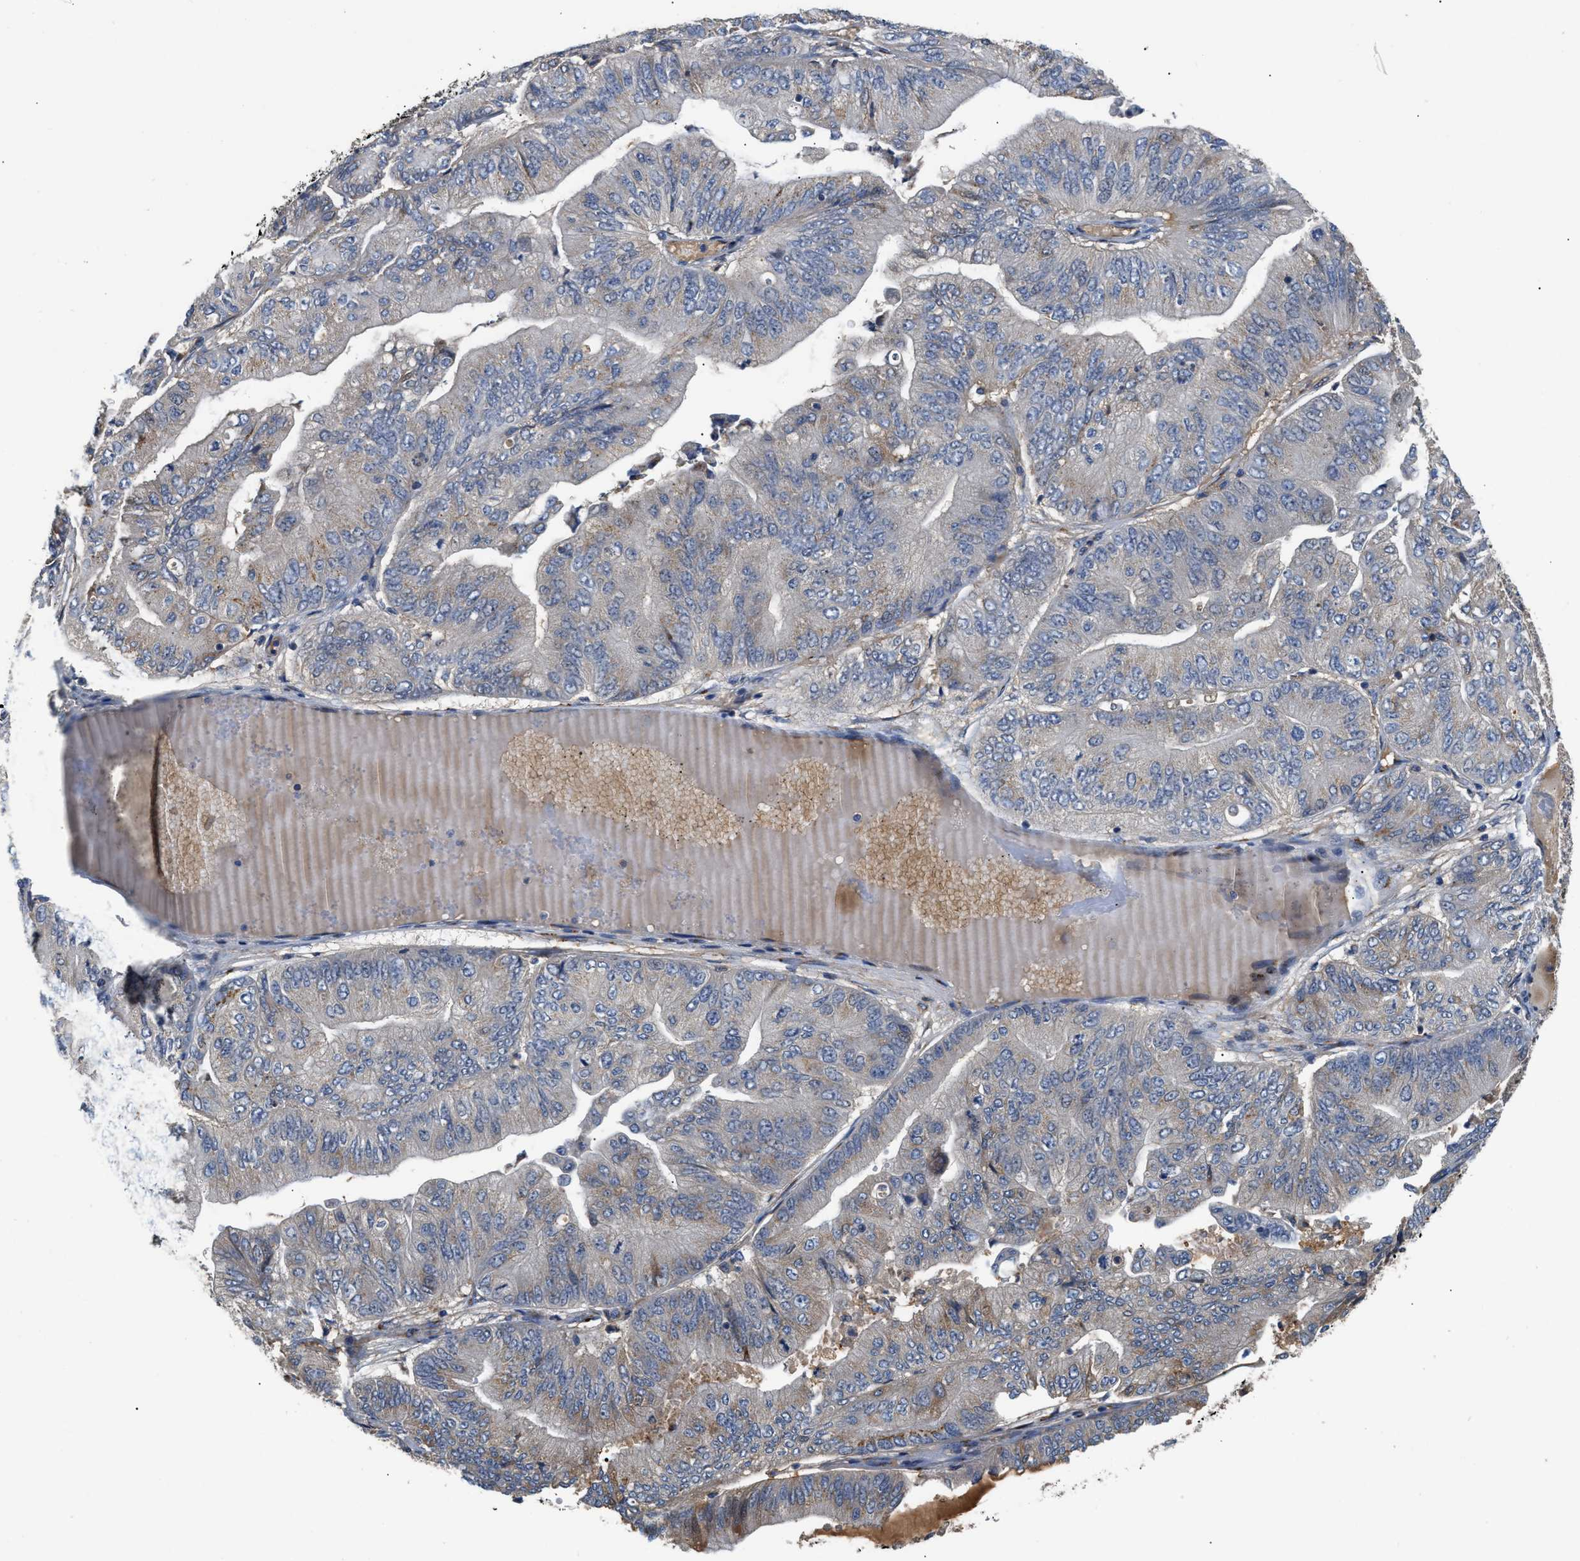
{"staining": {"intensity": "weak", "quantity": "<25%", "location": "cytoplasmic/membranous"}, "tissue": "ovarian cancer", "cell_type": "Tumor cells", "image_type": "cancer", "snomed": [{"axis": "morphology", "description": "Cystadenocarcinoma, mucinous, NOS"}, {"axis": "topography", "description": "Ovary"}], "caption": "Immunohistochemistry micrograph of neoplastic tissue: human mucinous cystadenocarcinoma (ovarian) stained with DAB exhibits no significant protein staining in tumor cells.", "gene": "SIK2", "patient": {"sex": "female", "age": 61}}